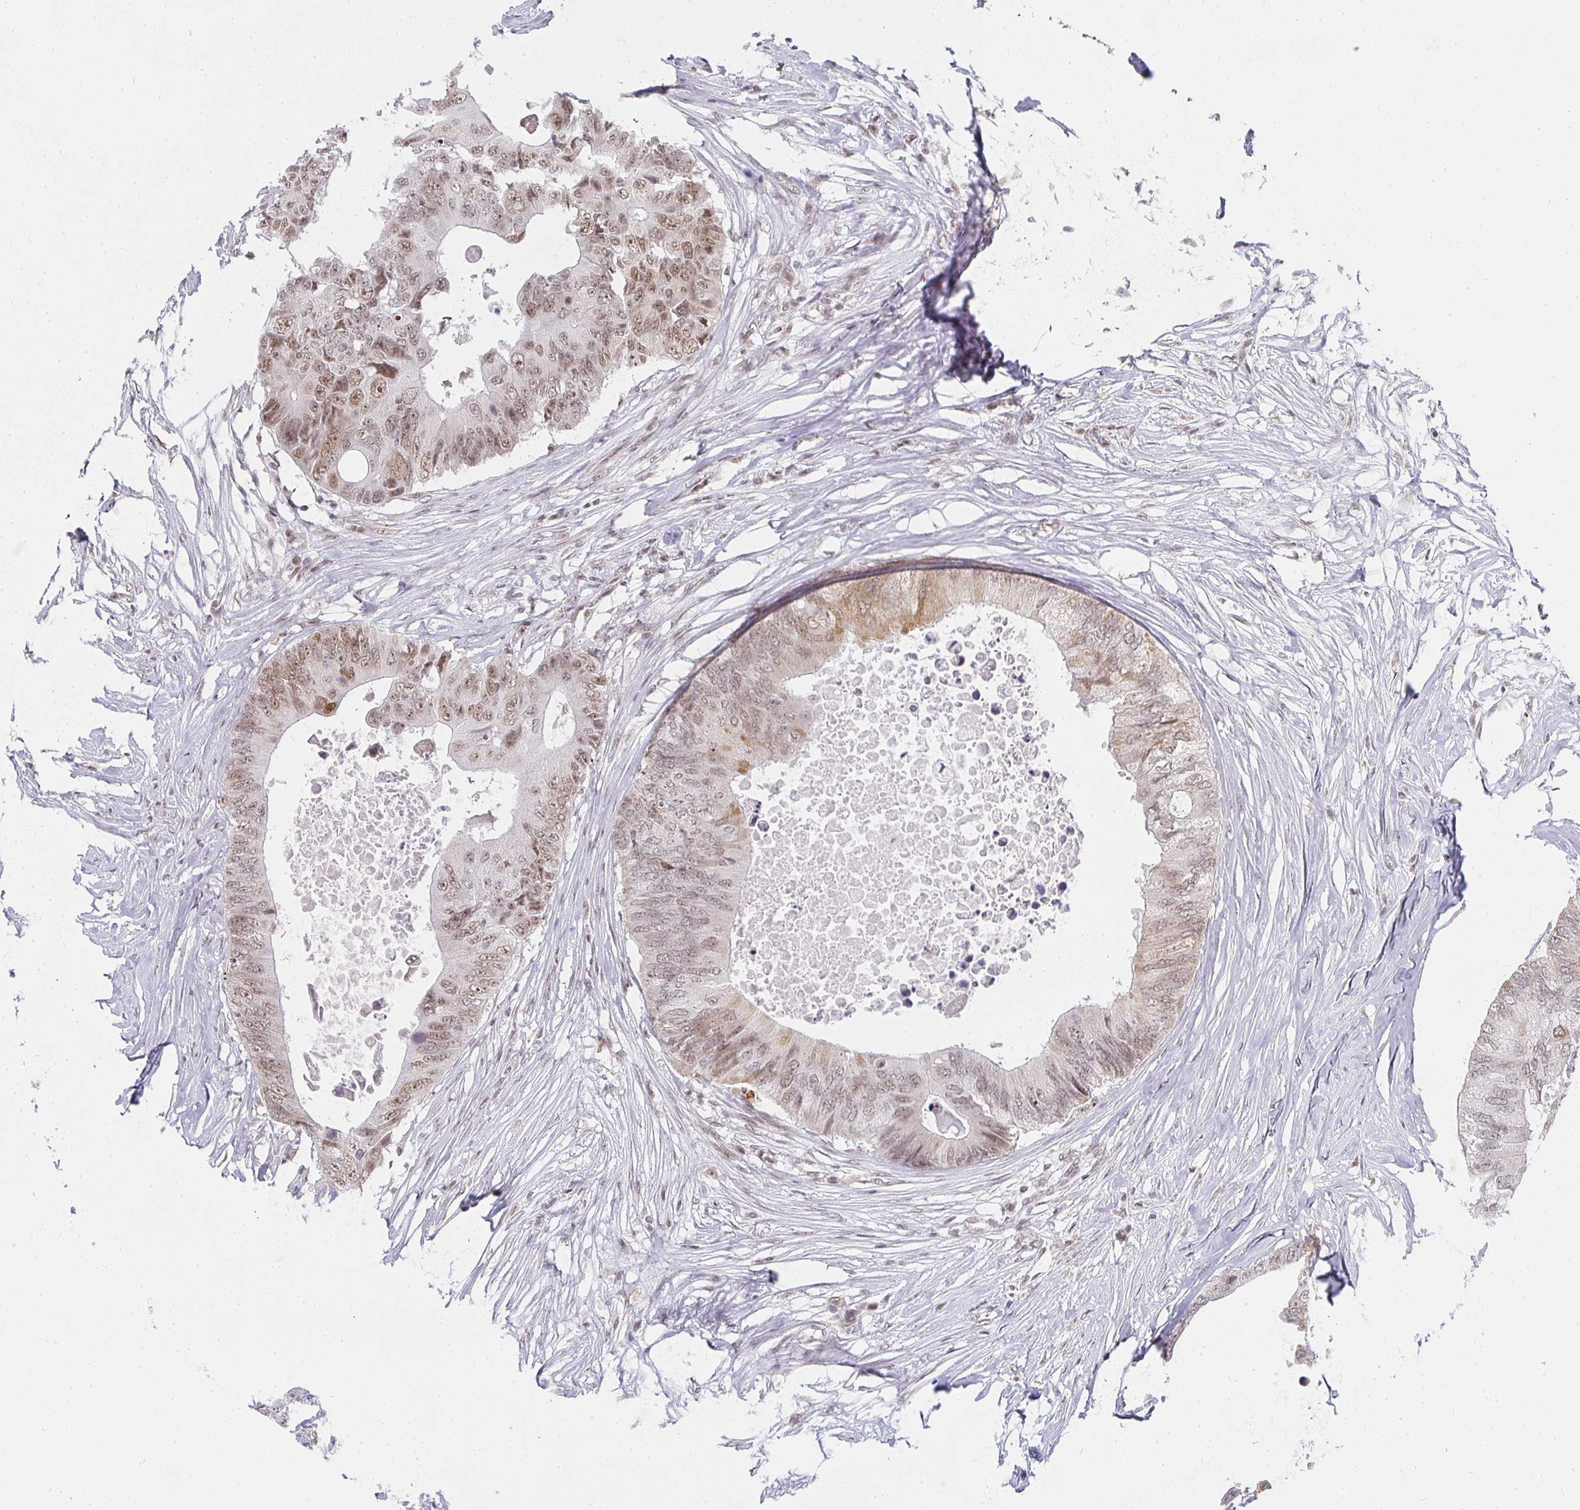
{"staining": {"intensity": "weak", "quantity": ">75%", "location": "cytoplasmic/membranous,nuclear"}, "tissue": "colorectal cancer", "cell_type": "Tumor cells", "image_type": "cancer", "snomed": [{"axis": "morphology", "description": "Adenocarcinoma, NOS"}, {"axis": "topography", "description": "Colon"}], "caption": "Colorectal cancer tissue displays weak cytoplasmic/membranous and nuclear expression in about >75% of tumor cells (DAB (3,3'-diaminobenzidine) IHC with brightfield microscopy, high magnification).", "gene": "SMARCA2", "patient": {"sex": "male", "age": 71}}